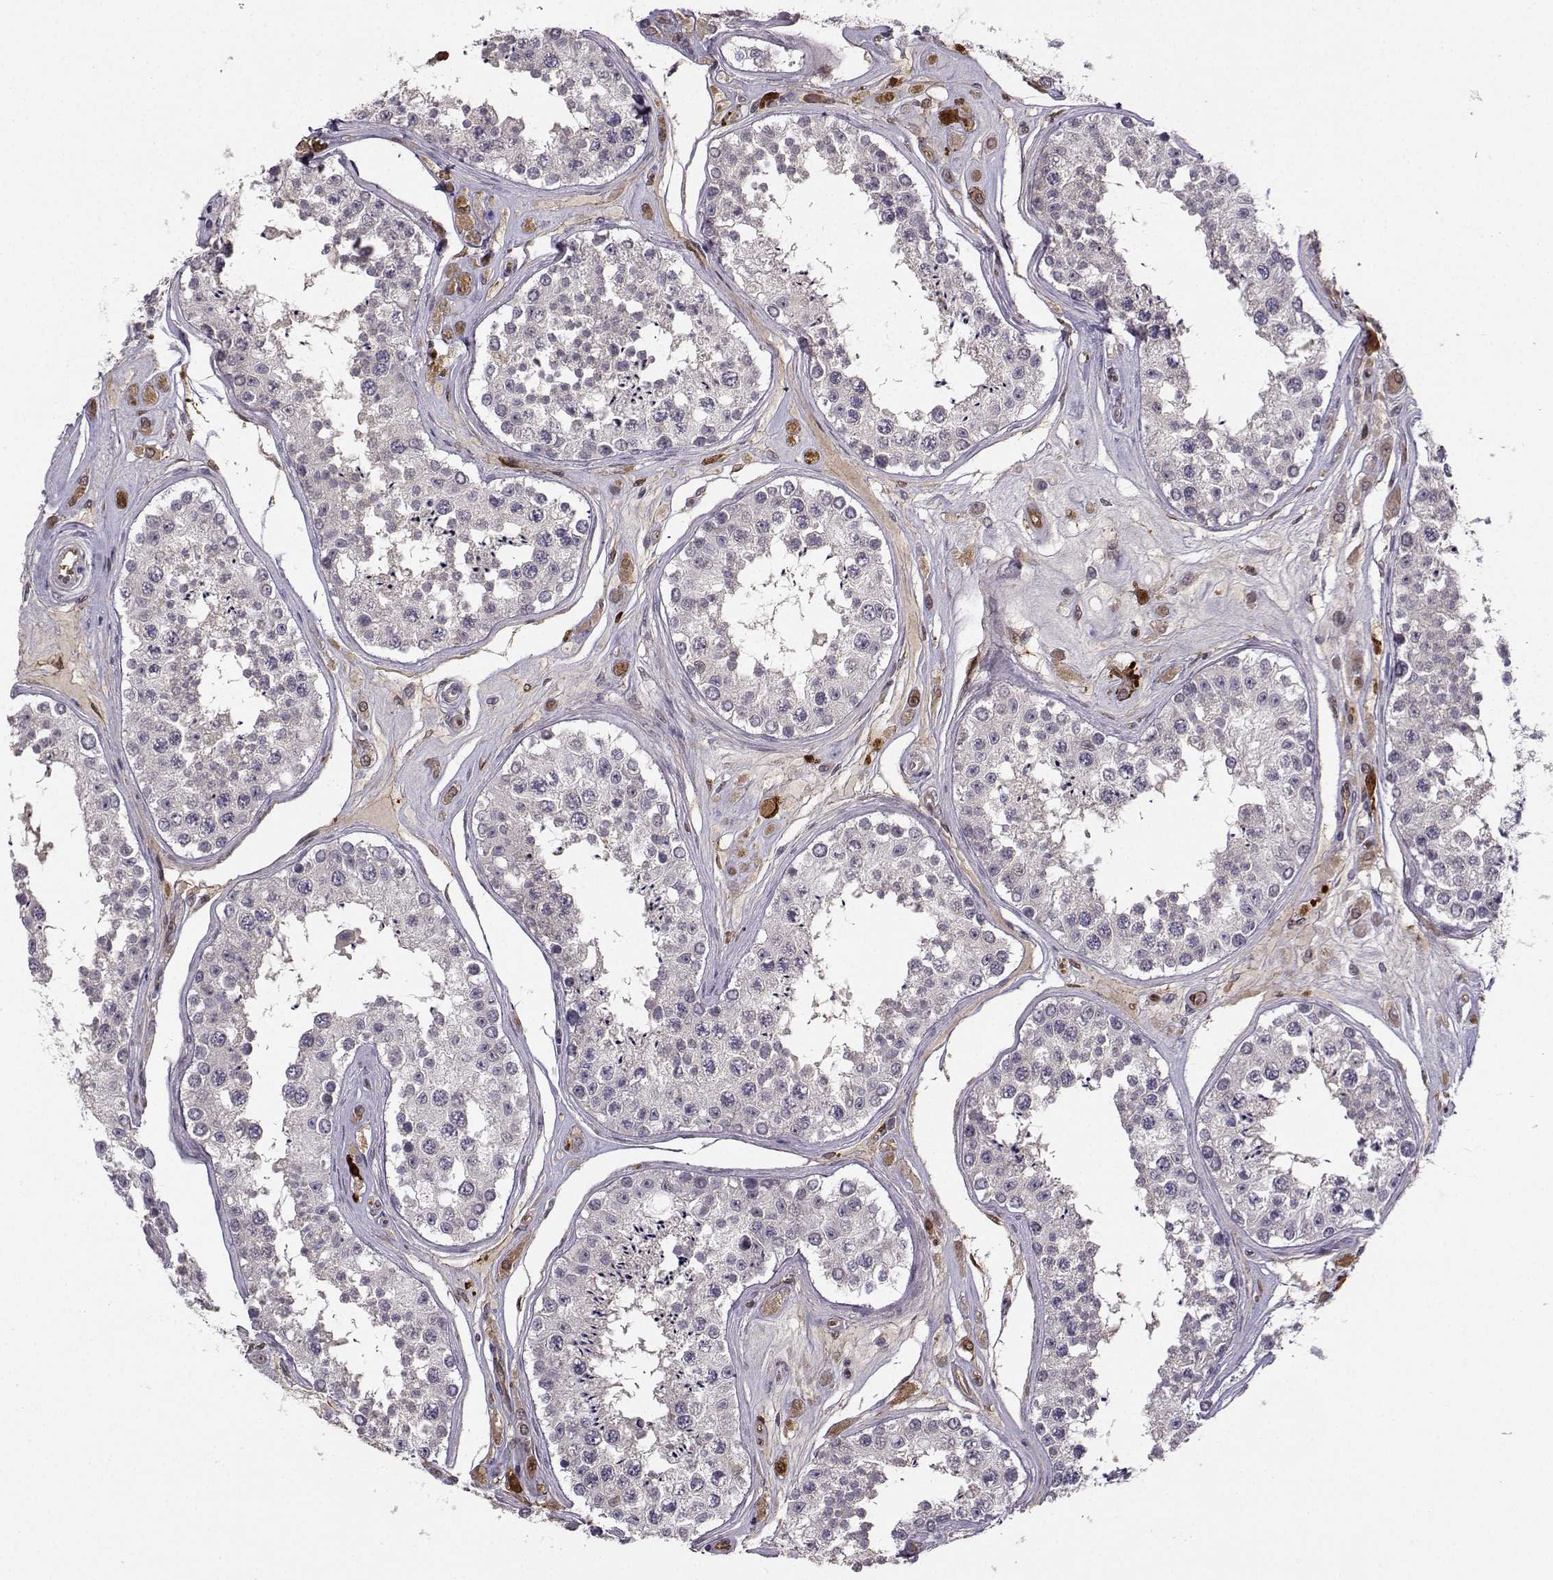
{"staining": {"intensity": "negative", "quantity": "none", "location": "none"}, "tissue": "testis", "cell_type": "Cells in seminiferous ducts", "image_type": "normal", "snomed": [{"axis": "morphology", "description": "Normal tissue, NOS"}, {"axis": "topography", "description": "Testis"}], "caption": "A photomicrograph of human testis is negative for staining in cells in seminiferous ducts.", "gene": "NQO1", "patient": {"sex": "male", "age": 25}}